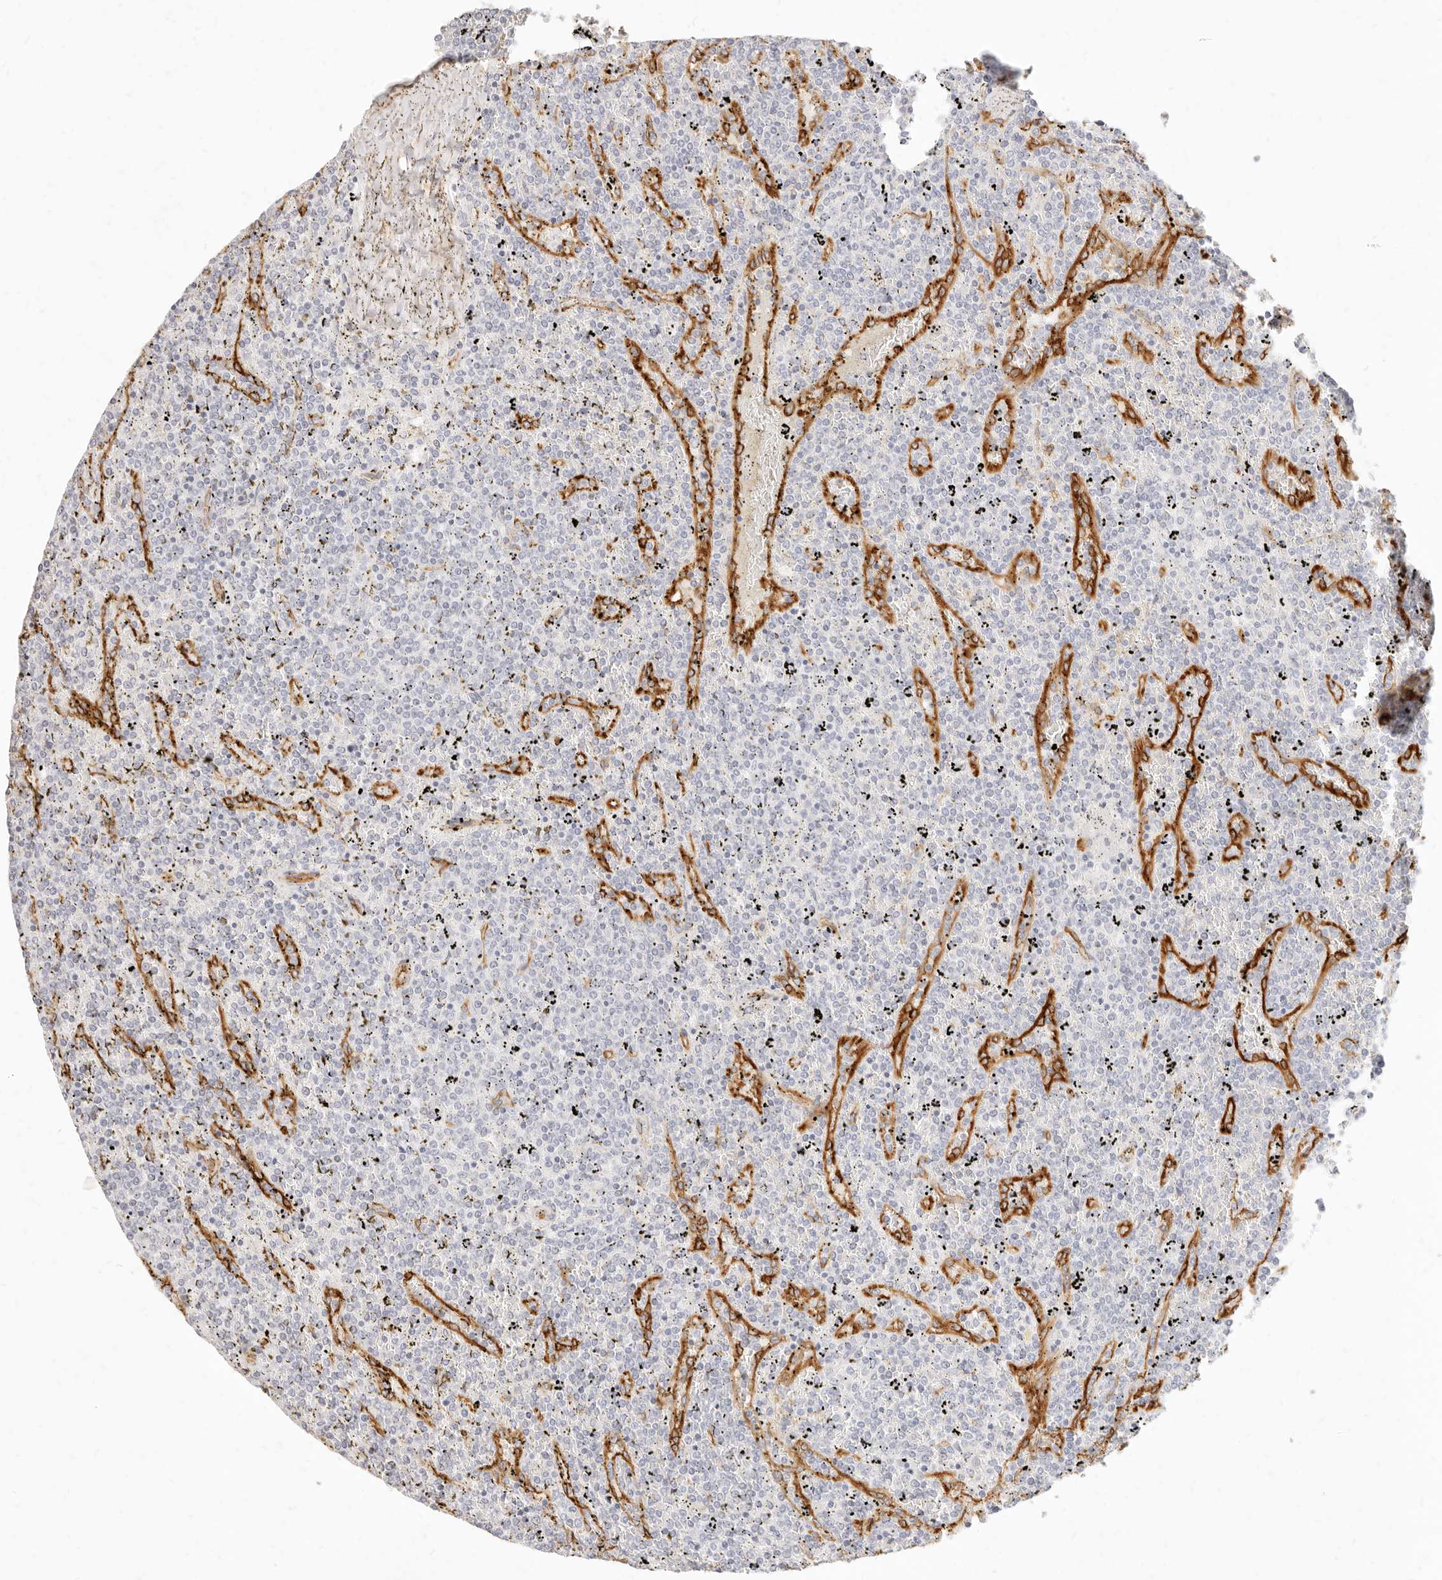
{"staining": {"intensity": "negative", "quantity": "none", "location": "none"}, "tissue": "lymphoma", "cell_type": "Tumor cells", "image_type": "cancer", "snomed": [{"axis": "morphology", "description": "Malignant lymphoma, non-Hodgkin's type, Low grade"}, {"axis": "topography", "description": "Spleen"}], "caption": "DAB immunohistochemical staining of lymphoma shows no significant positivity in tumor cells.", "gene": "NUS1", "patient": {"sex": "female", "age": 19}}